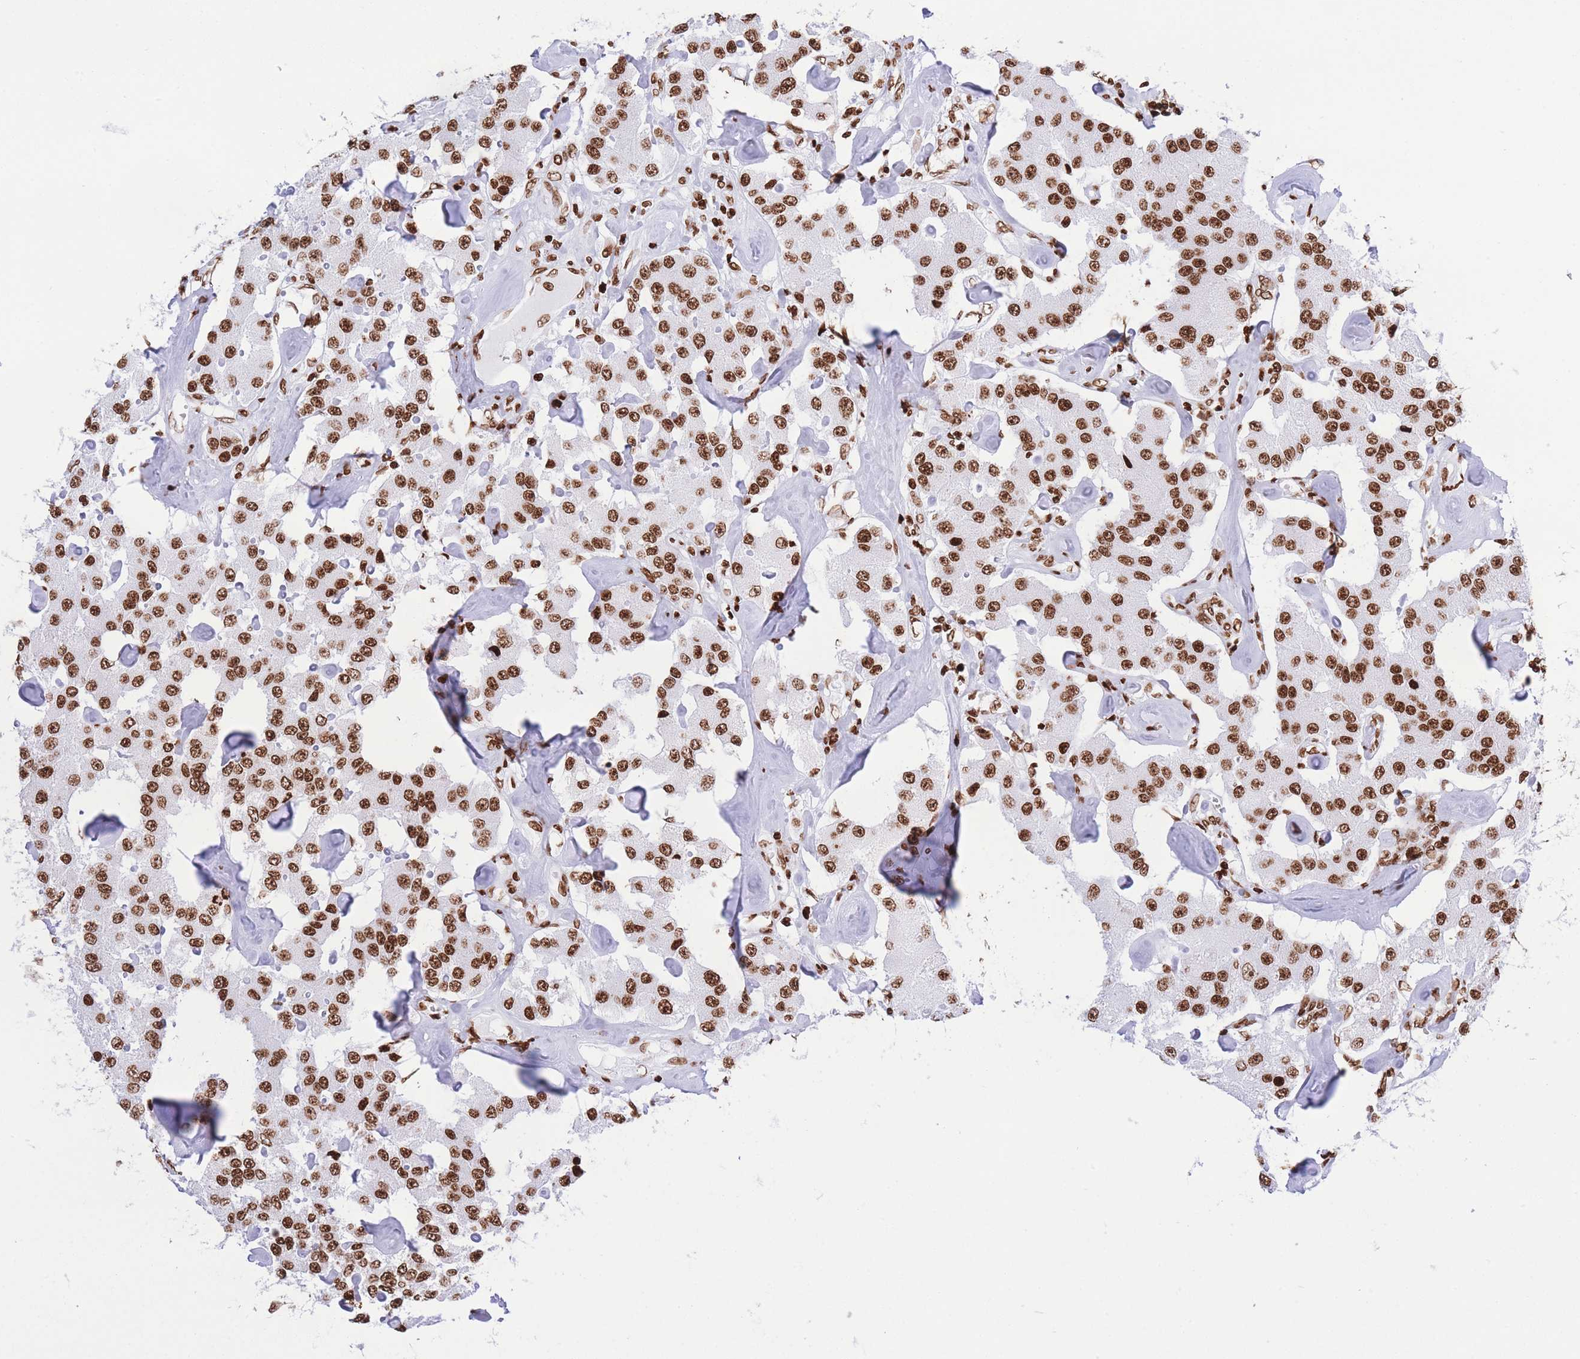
{"staining": {"intensity": "moderate", "quantity": ">75%", "location": "nuclear"}, "tissue": "carcinoid", "cell_type": "Tumor cells", "image_type": "cancer", "snomed": [{"axis": "morphology", "description": "Carcinoid, malignant, NOS"}, {"axis": "topography", "description": "Pancreas"}], "caption": "This is an image of IHC staining of carcinoid (malignant), which shows moderate expression in the nuclear of tumor cells.", "gene": "H2BC11", "patient": {"sex": "male", "age": 41}}